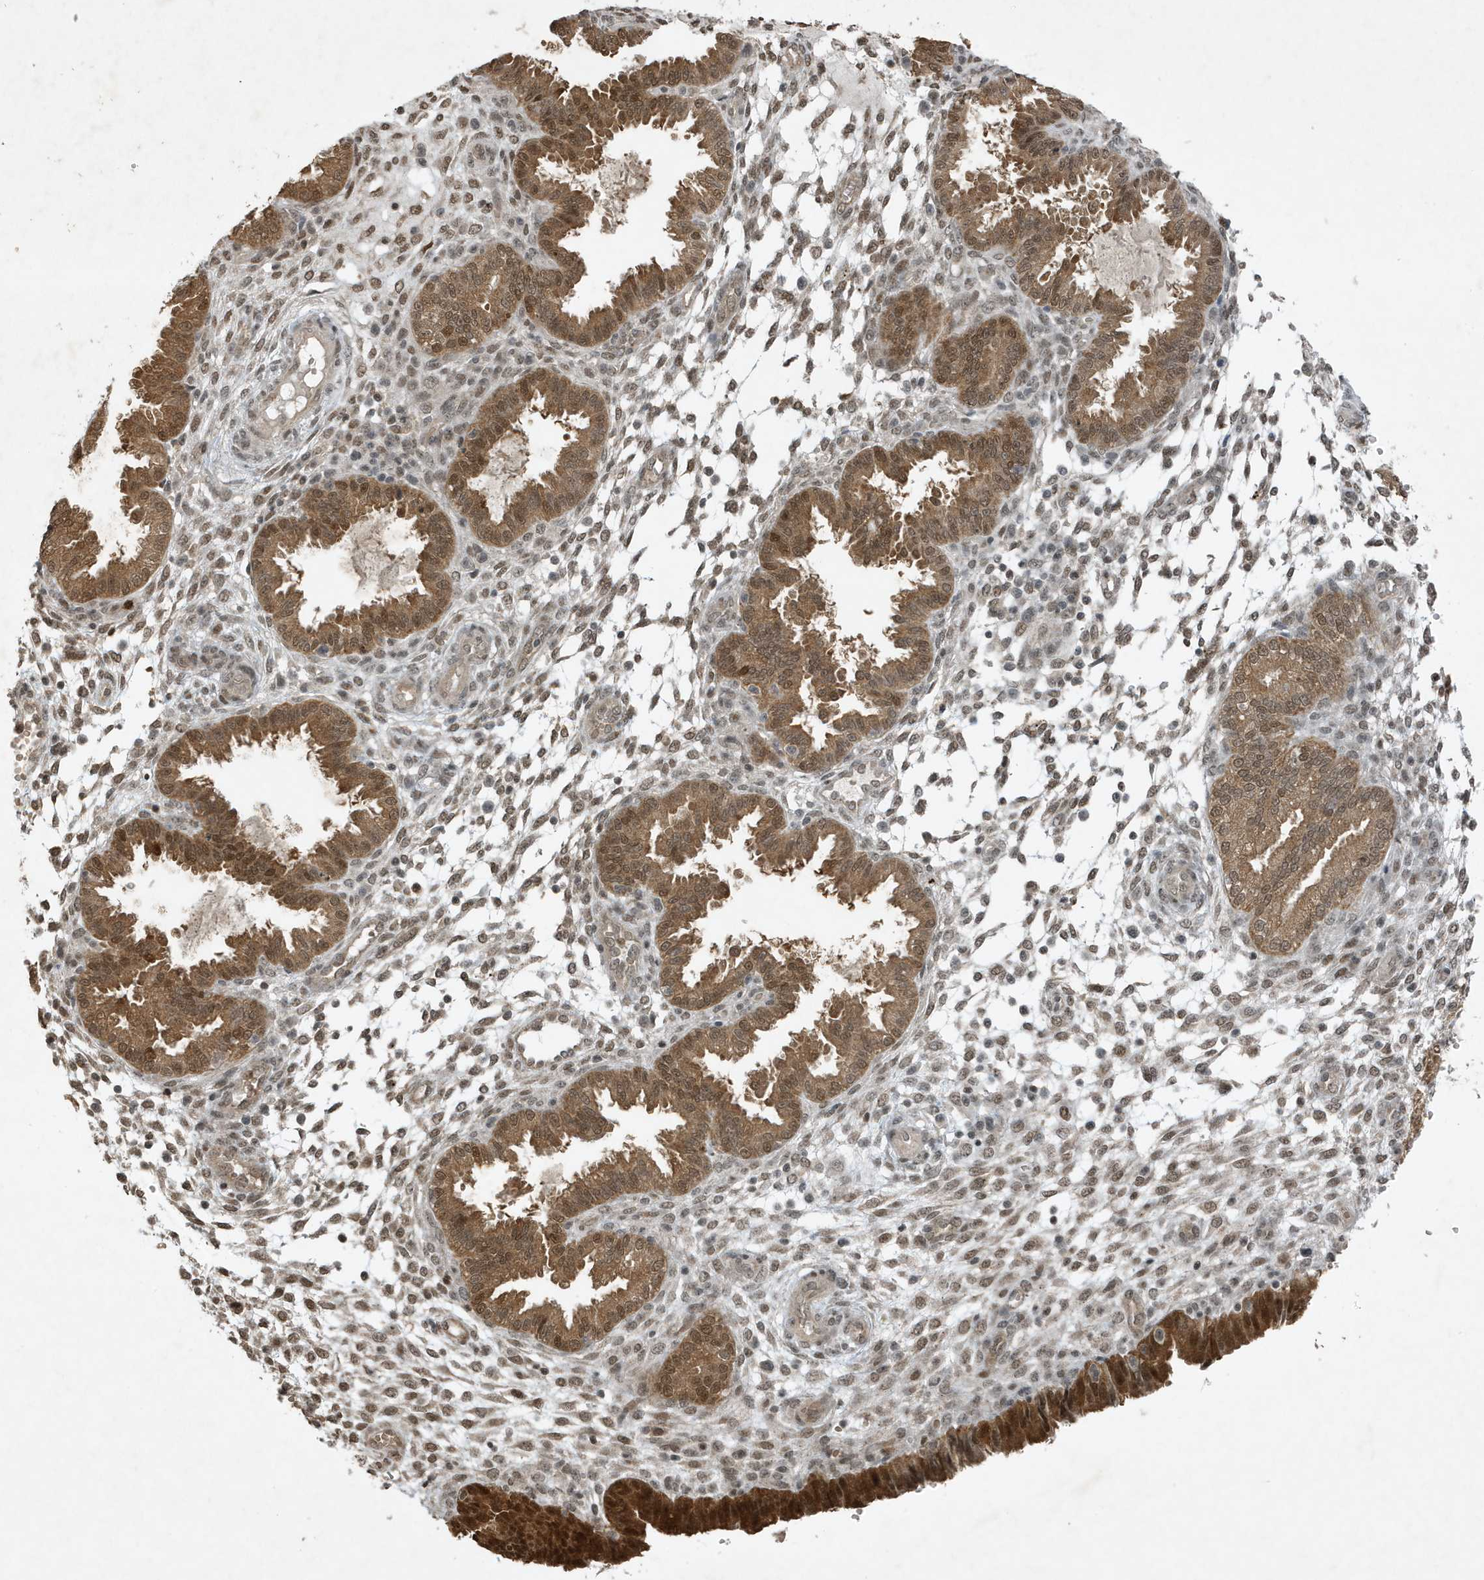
{"staining": {"intensity": "moderate", "quantity": ">75%", "location": "cytoplasmic/membranous,nuclear"}, "tissue": "endometrium", "cell_type": "Cells in endometrial stroma", "image_type": "normal", "snomed": [{"axis": "morphology", "description": "Normal tissue, NOS"}, {"axis": "topography", "description": "Endometrium"}], "caption": "Endometrium was stained to show a protein in brown. There is medium levels of moderate cytoplasmic/membranous,nuclear positivity in approximately >75% of cells in endometrial stroma.", "gene": "HSPA1A", "patient": {"sex": "female", "age": 33}}